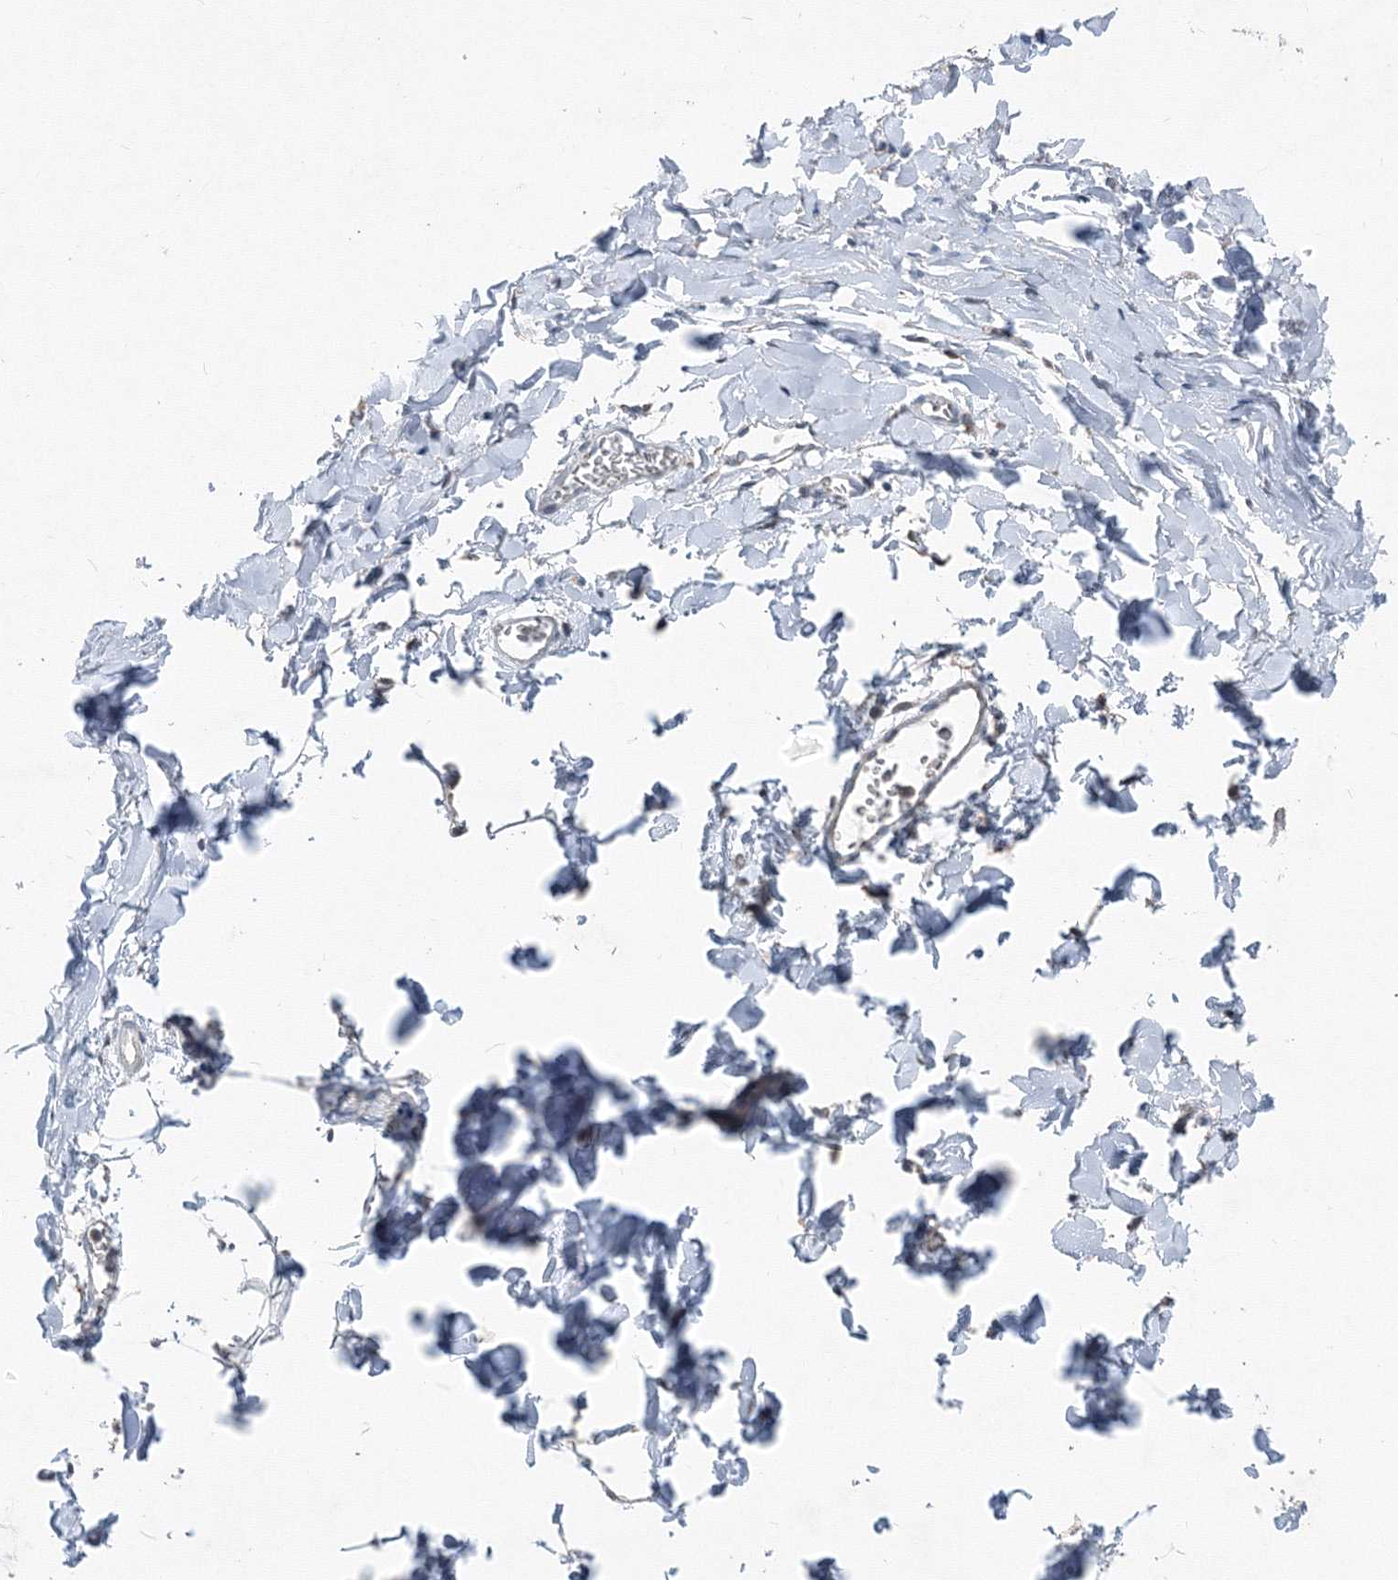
{"staining": {"intensity": "negative", "quantity": "none", "location": "none"}, "tissue": "adipose tissue", "cell_type": "Adipocytes", "image_type": "normal", "snomed": [{"axis": "morphology", "description": "Normal tissue, NOS"}, {"axis": "topography", "description": "Gallbladder"}, {"axis": "topography", "description": "Peripheral nerve tissue"}], "caption": "DAB (3,3'-diaminobenzidine) immunohistochemical staining of normal adipose tissue exhibits no significant positivity in adipocytes.", "gene": "TPRKB", "patient": {"sex": "male", "age": 38}}